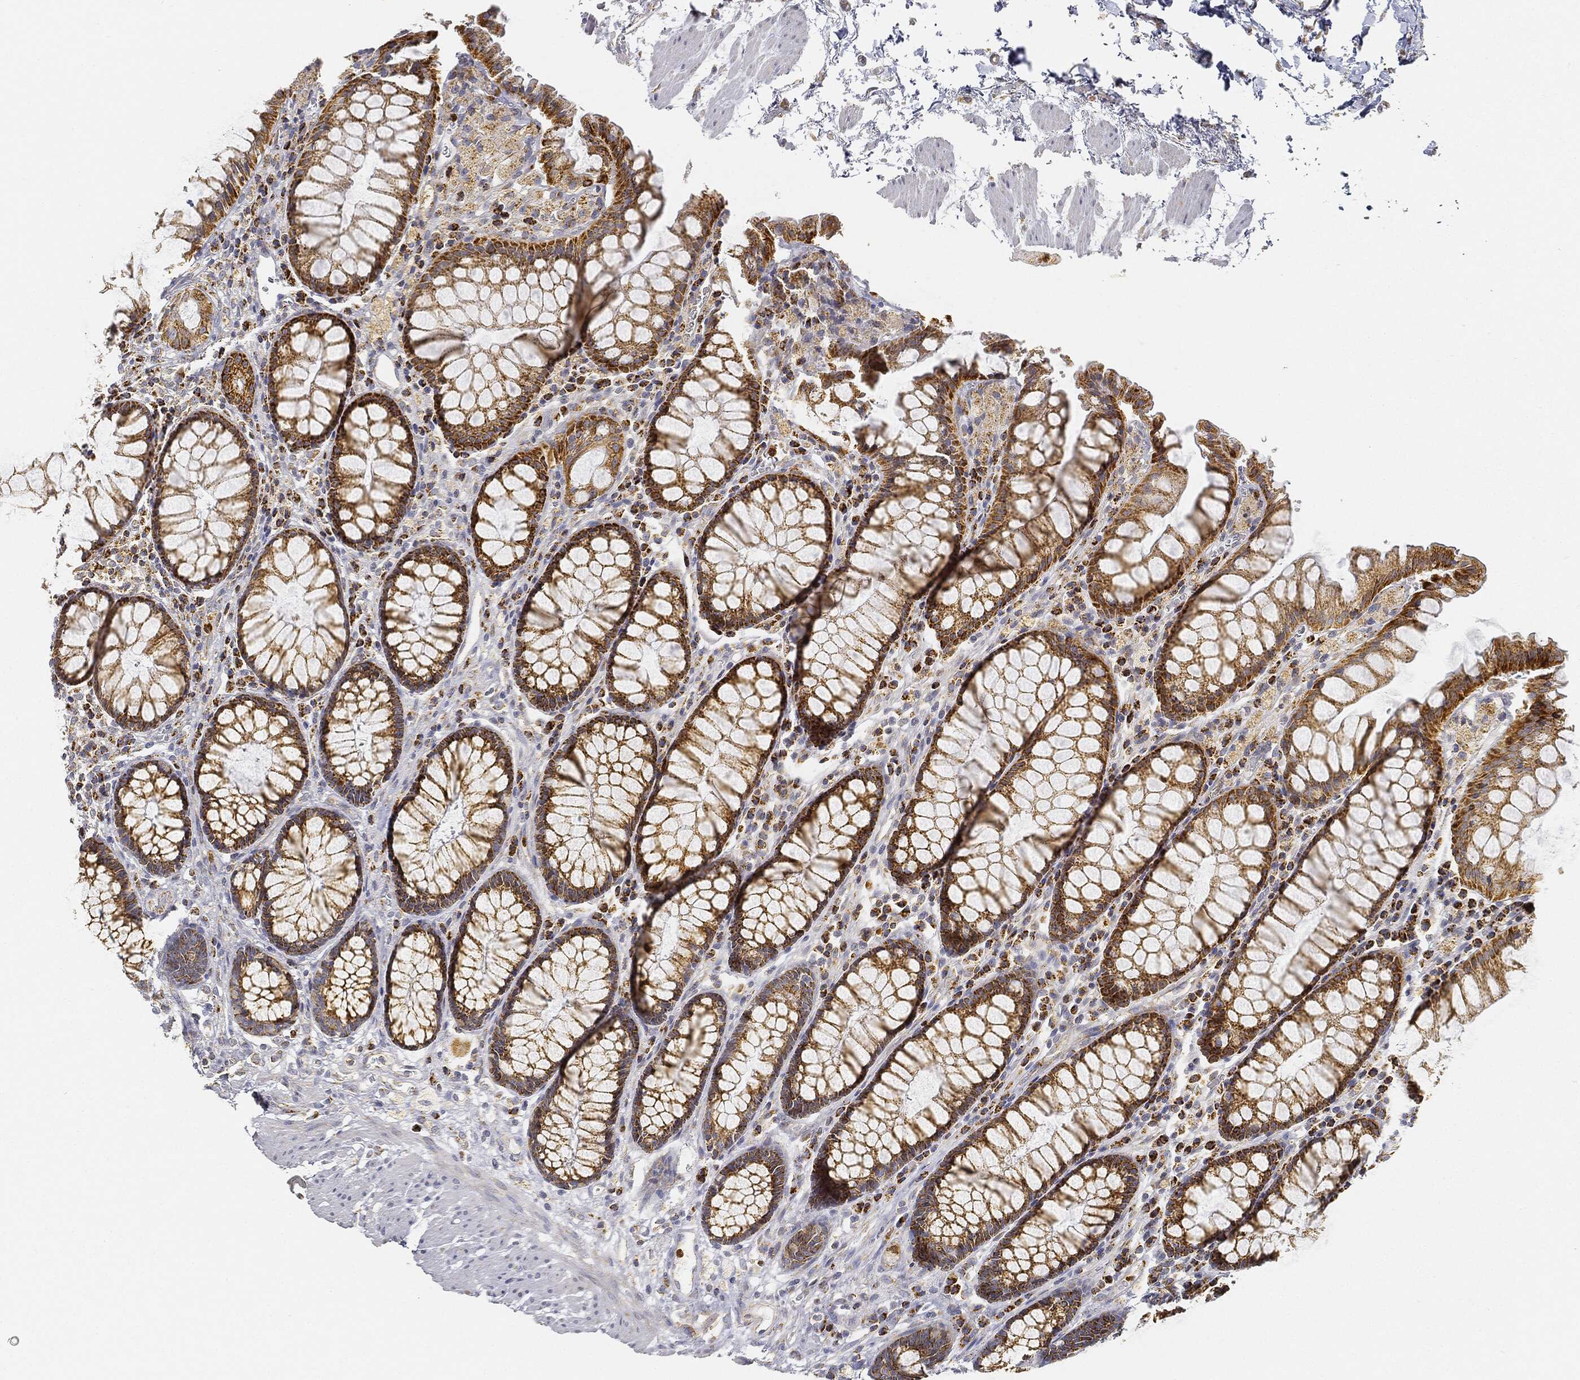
{"staining": {"intensity": "strong", "quantity": ">75%", "location": "cytoplasmic/membranous"}, "tissue": "rectum", "cell_type": "Glandular cells", "image_type": "normal", "snomed": [{"axis": "morphology", "description": "Normal tissue, NOS"}, {"axis": "topography", "description": "Rectum"}], "caption": "Benign rectum displays strong cytoplasmic/membranous expression in approximately >75% of glandular cells, visualized by immunohistochemistry.", "gene": "CAPN15", "patient": {"sex": "female", "age": 68}}